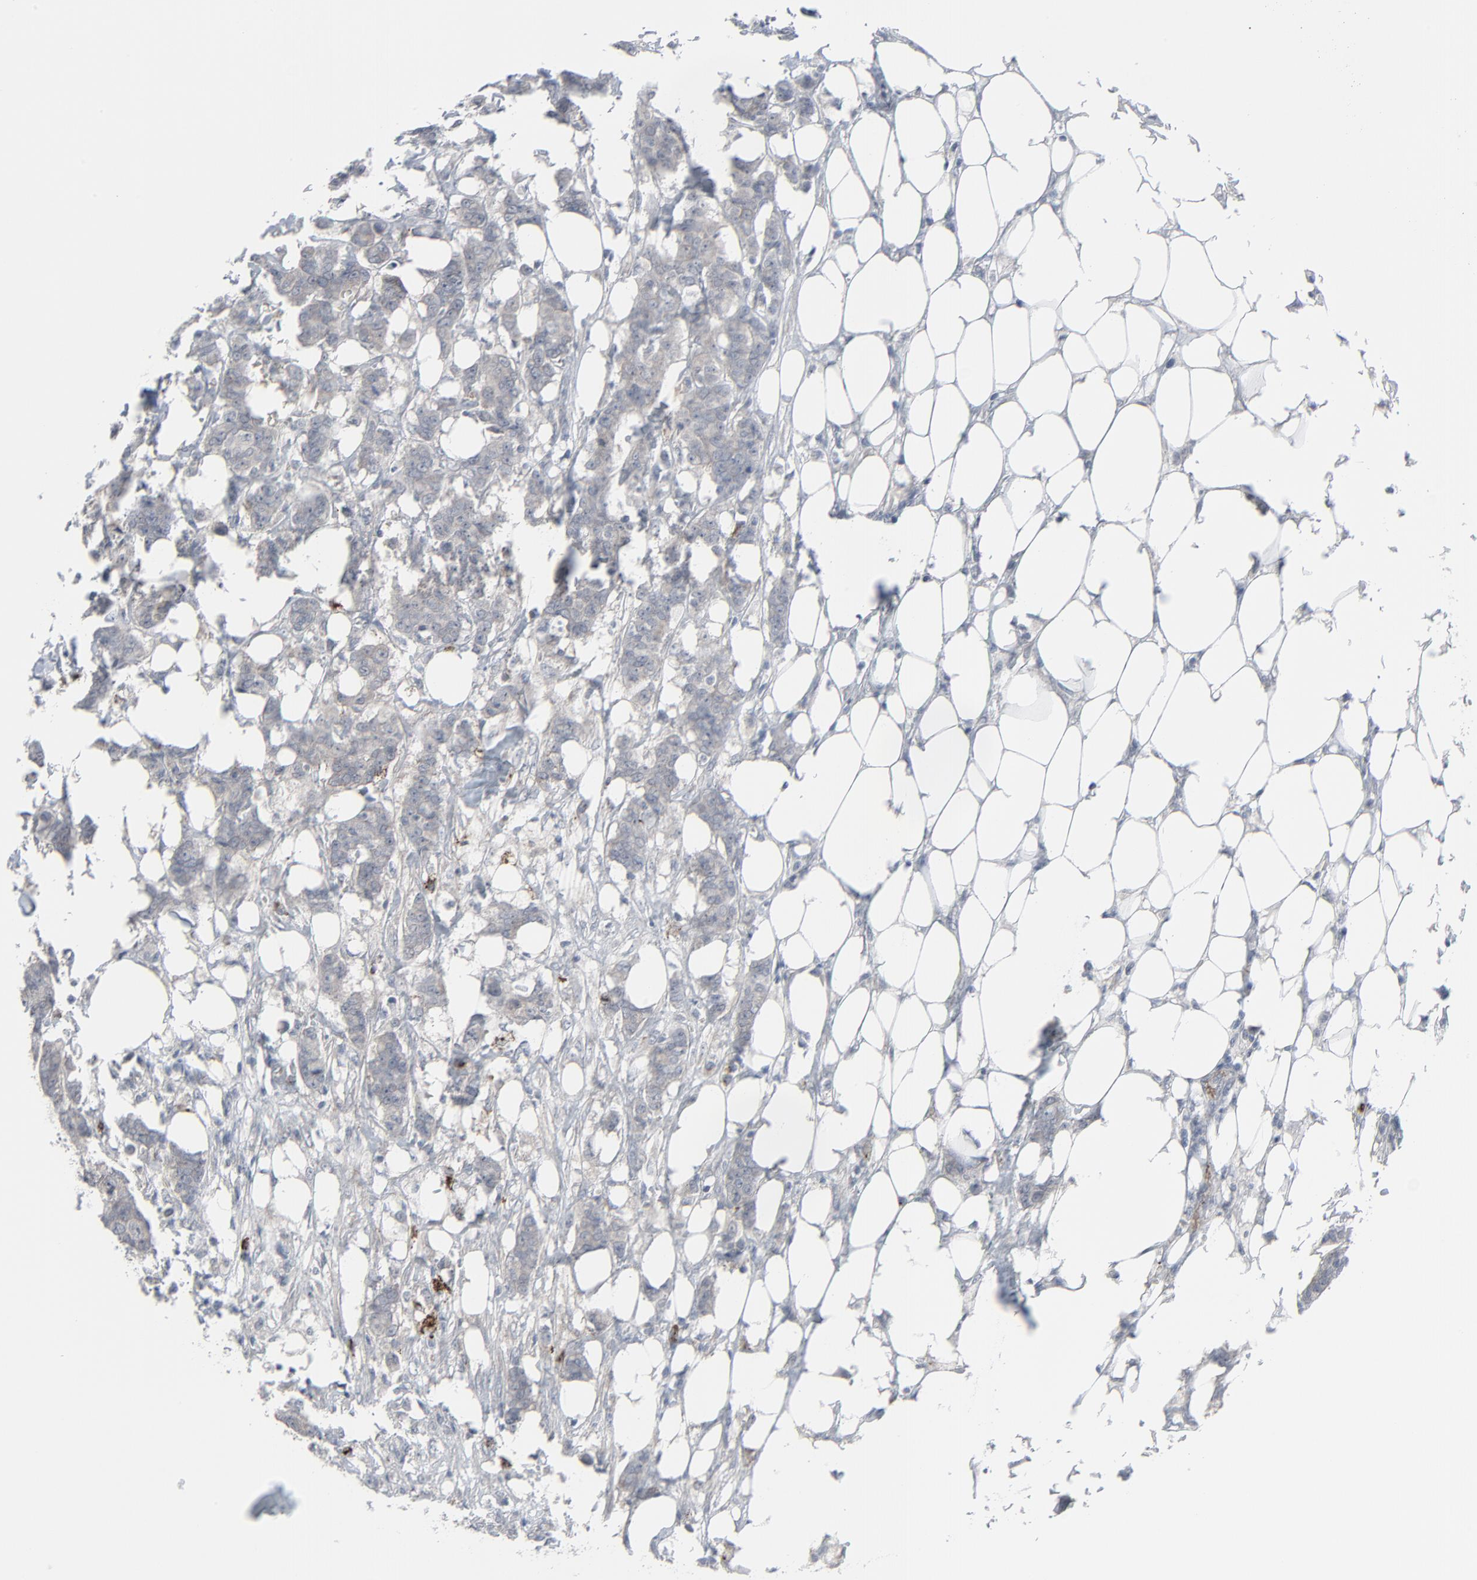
{"staining": {"intensity": "negative", "quantity": "none", "location": "none"}, "tissue": "breast cancer", "cell_type": "Tumor cells", "image_type": "cancer", "snomed": [{"axis": "morphology", "description": "Duct carcinoma"}, {"axis": "topography", "description": "Breast"}], "caption": "A high-resolution histopathology image shows IHC staining of breast invasive ductal carcinoma, which exhibits no significant positivity in tumor cells.", "gene": "NEUROD1", "patient": {"sex": "female", "age": 40}}